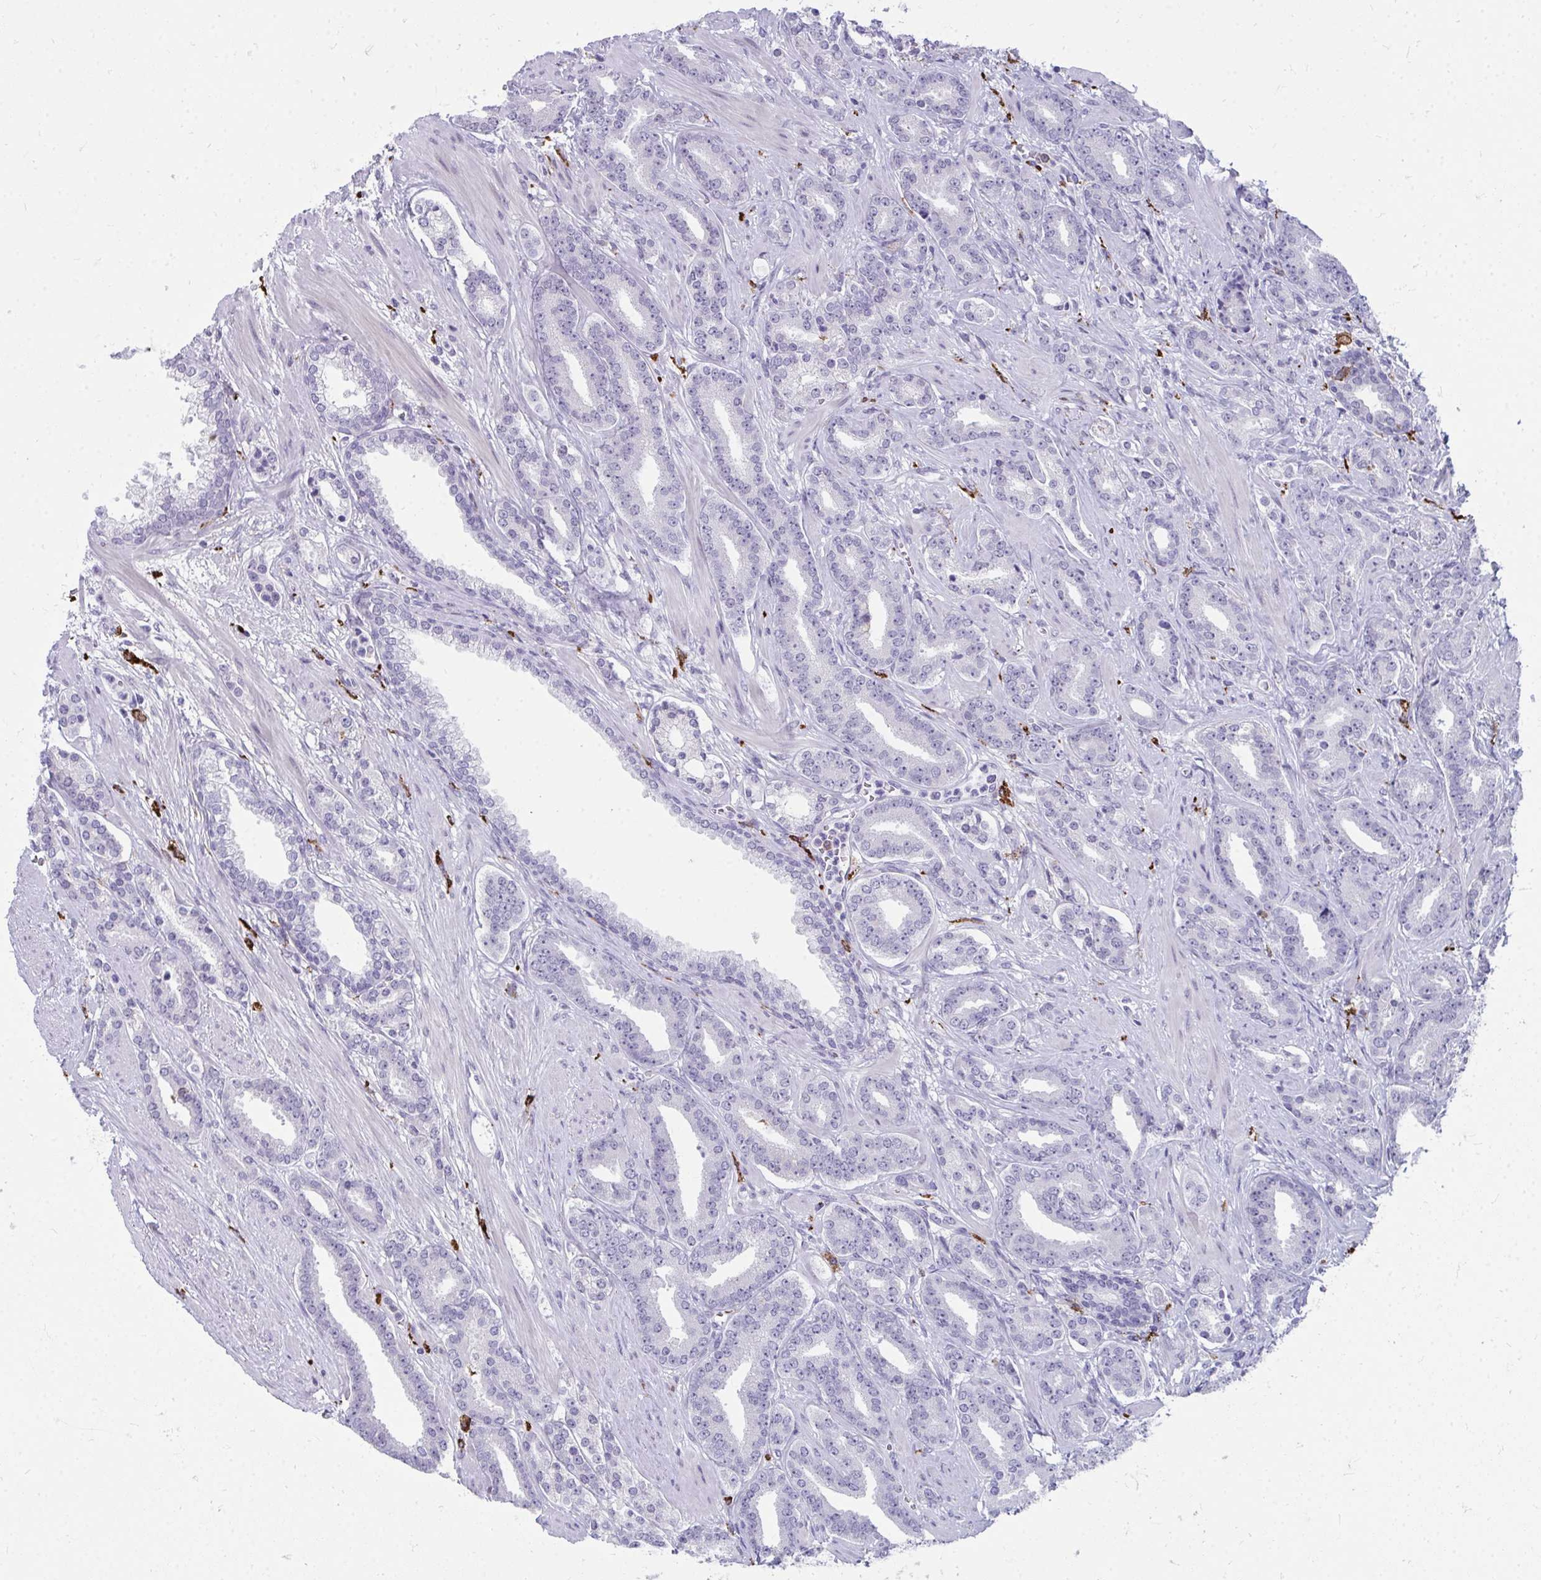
{"staining": {"intensity": "negative", "quantity": "none", "location": "none"}, "tissue": "prostate cancer", "cell_type": "Tumor cells", "image_type": "cancer", "snomed": [{"axis": "morphology", "description": "Adenocarcinoma, High grade"}, {"axis": "topography", "description": "Prostate"}], "caption": "An IHC photomicrograph of high-grade adenocarcinoma (prostate) is shown. There is no staining in tumor cells of high-grade adenocarcinoma (prostate). (DAB (3,3'-diaminobenzidine) IHC, high magnification).", "gene": "CD163", "patient": {"sex": "male", "age": 60}}